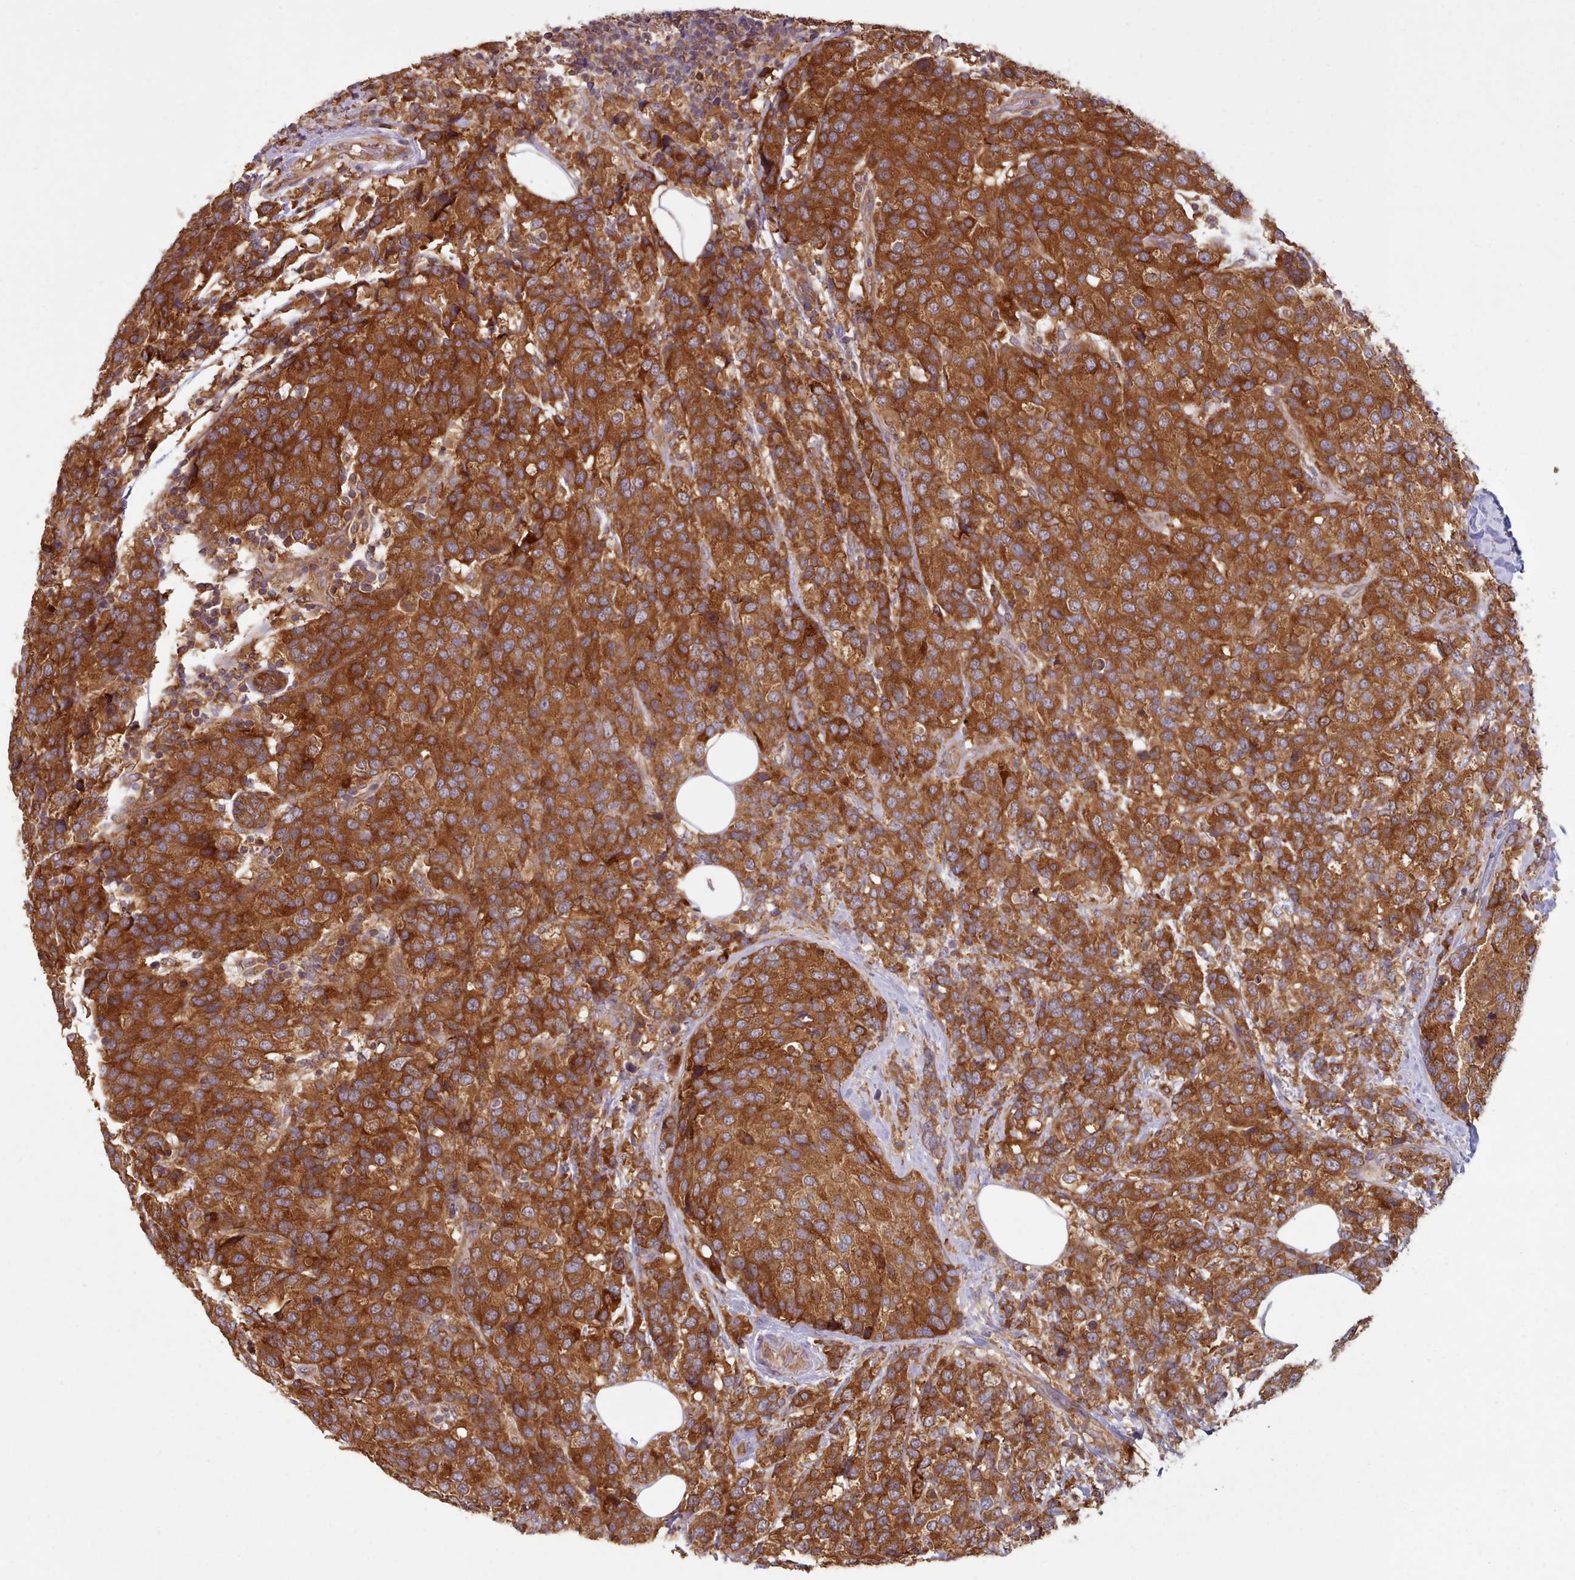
{"staining": {"intensity": "strong", "quantity": ">75%", "location": "cytoplasmic/membranous"}, "tissue": "breast cancer", "cell_type": "Tumor cells", "image_type": "cancer", "snomed": [{"axis": "morphology", "description": "Lobular carcinoma"}, {"axis": "topography", "description": "Breast"}], "caption": "Immunohistochemistry (IHC) micrograph of human breast cancer stained for a protein (brown), which reveals high levels of strong cytoplasmic/membranous staining in about >75% of tumor cells.", "gene": "CRYBG1", "patient": {"sex": "female", "age": 59}}